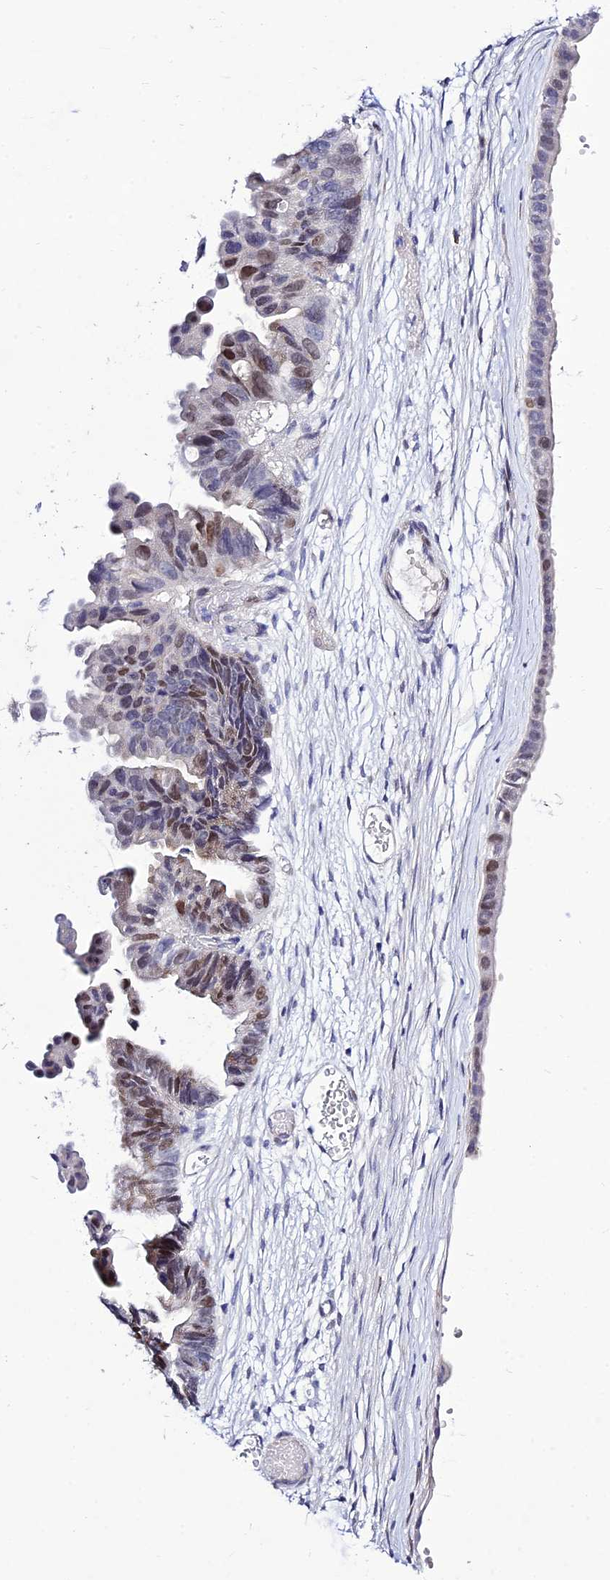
{"staining": {"intensity": "moderate", "quantity": "25%-75%", "location": "nuclear"}, "tissue": "ovarian cancer", "cell_type": "Tumor cells", "image_type": "cancer", "snomed": [{"axis": "morphology", "description": "Cystadenocarcinoma, mucinous, NOS"}, {"axis": "topography", "description": "Ovary"}], "caption": "Tumor cells exhibit moderate nuclear expression in approximately 25%-75% of cells in mucinous cystadenocarcinoma (ovarian).", "gene": "DEFB107A", "patient": {"sex": "female", "age": 61}}